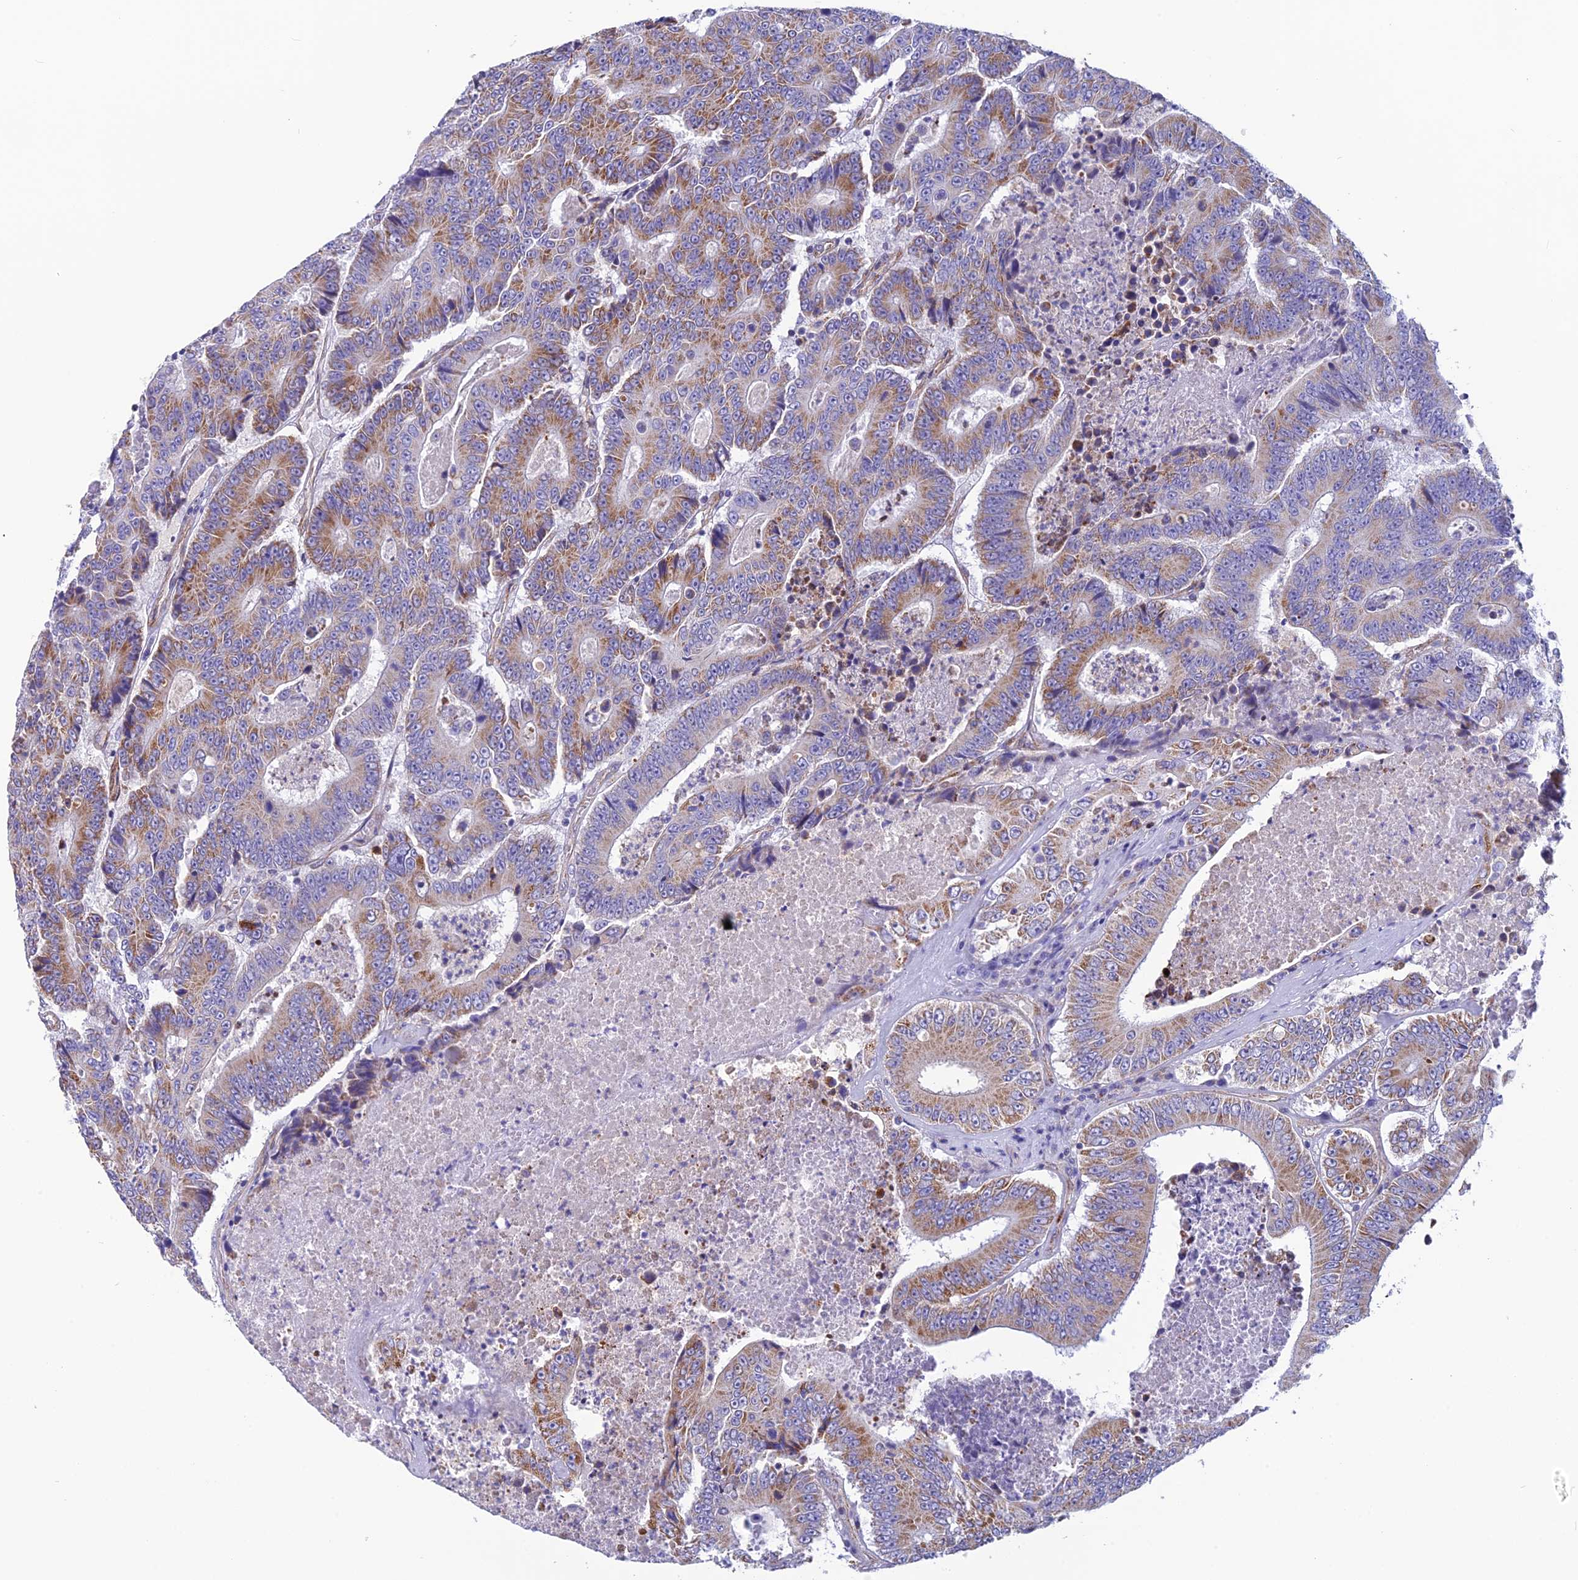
{"staining": {"intensity": "moderate", "quantity": ">75%", "location": "cytoplasmic/membranous"}, "tissue": "colorectal cancer", "cell_type": "Tumor cells", "image_type": "cancer", "snomed": [{"axis": "morphology", "description": "Adenocarcinoma, NOS"}, {"axis": "topography", "description": "Colon"}], "caption": "IHC of colorectal cancer (adenocarcinoma) demonstrates medium levels of moderate cytoplasmic/membranous positivity in about >75% of tumor cells.", "gene": "POMGNT1", "patient": {"sex": "male", "age": 83}}